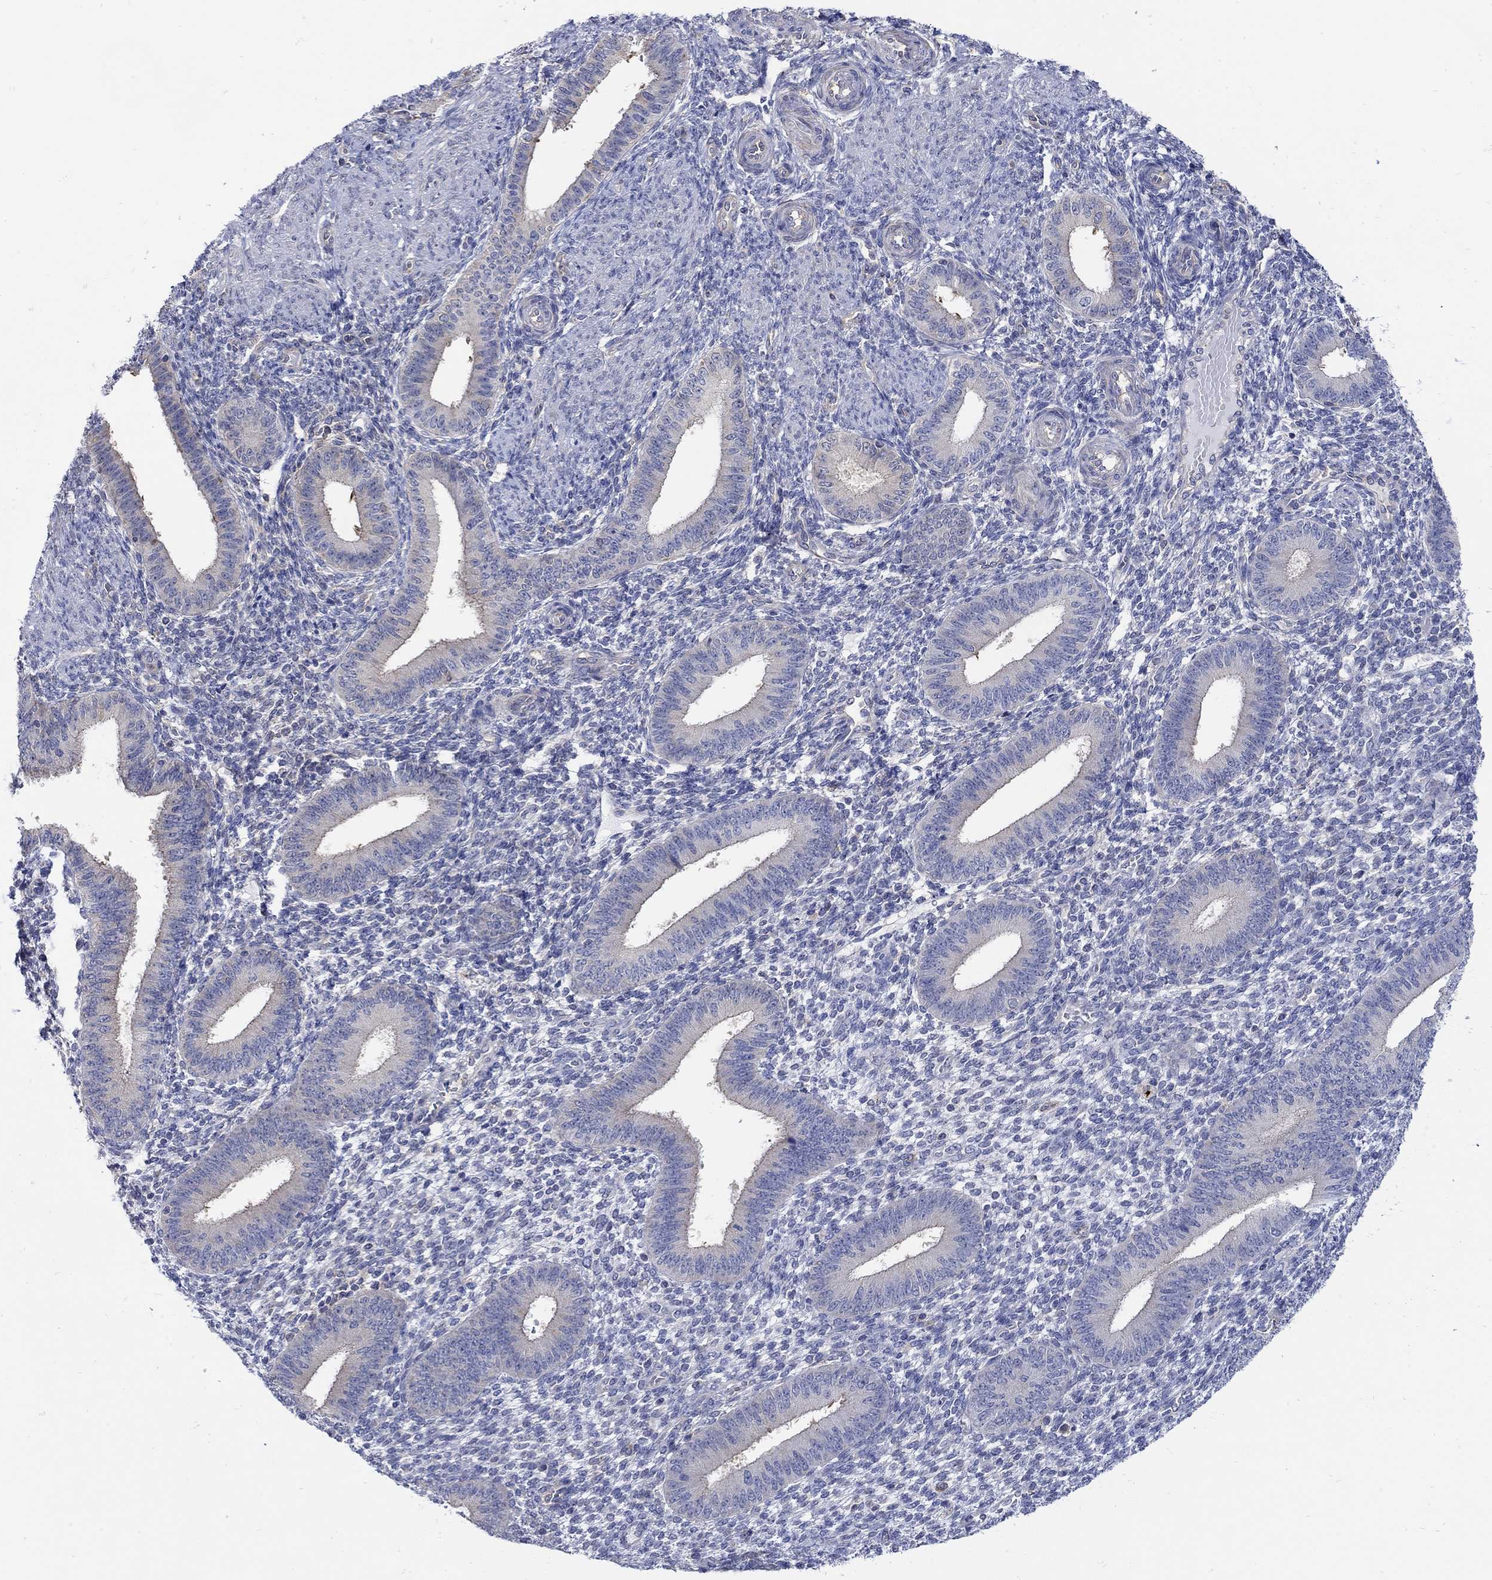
{"staining": {"intensity": "negative", "quantity": "none", "location": "none"}, "tissue": "endometrium", "cell_type": "Cells in endometrial stroma", "image_type": "normal", "snomed": [{"axis": "morphology", "description": "Normal tissue, NOS"}, {"axis": "topography", "description": "Endometrium"}], "caption": "The histopathology image demonstrates no significant expression in cells in endometrial stroma of endometrium.", "gene": "TEKT3", "patient": {"sex": "female", "age": 39}}